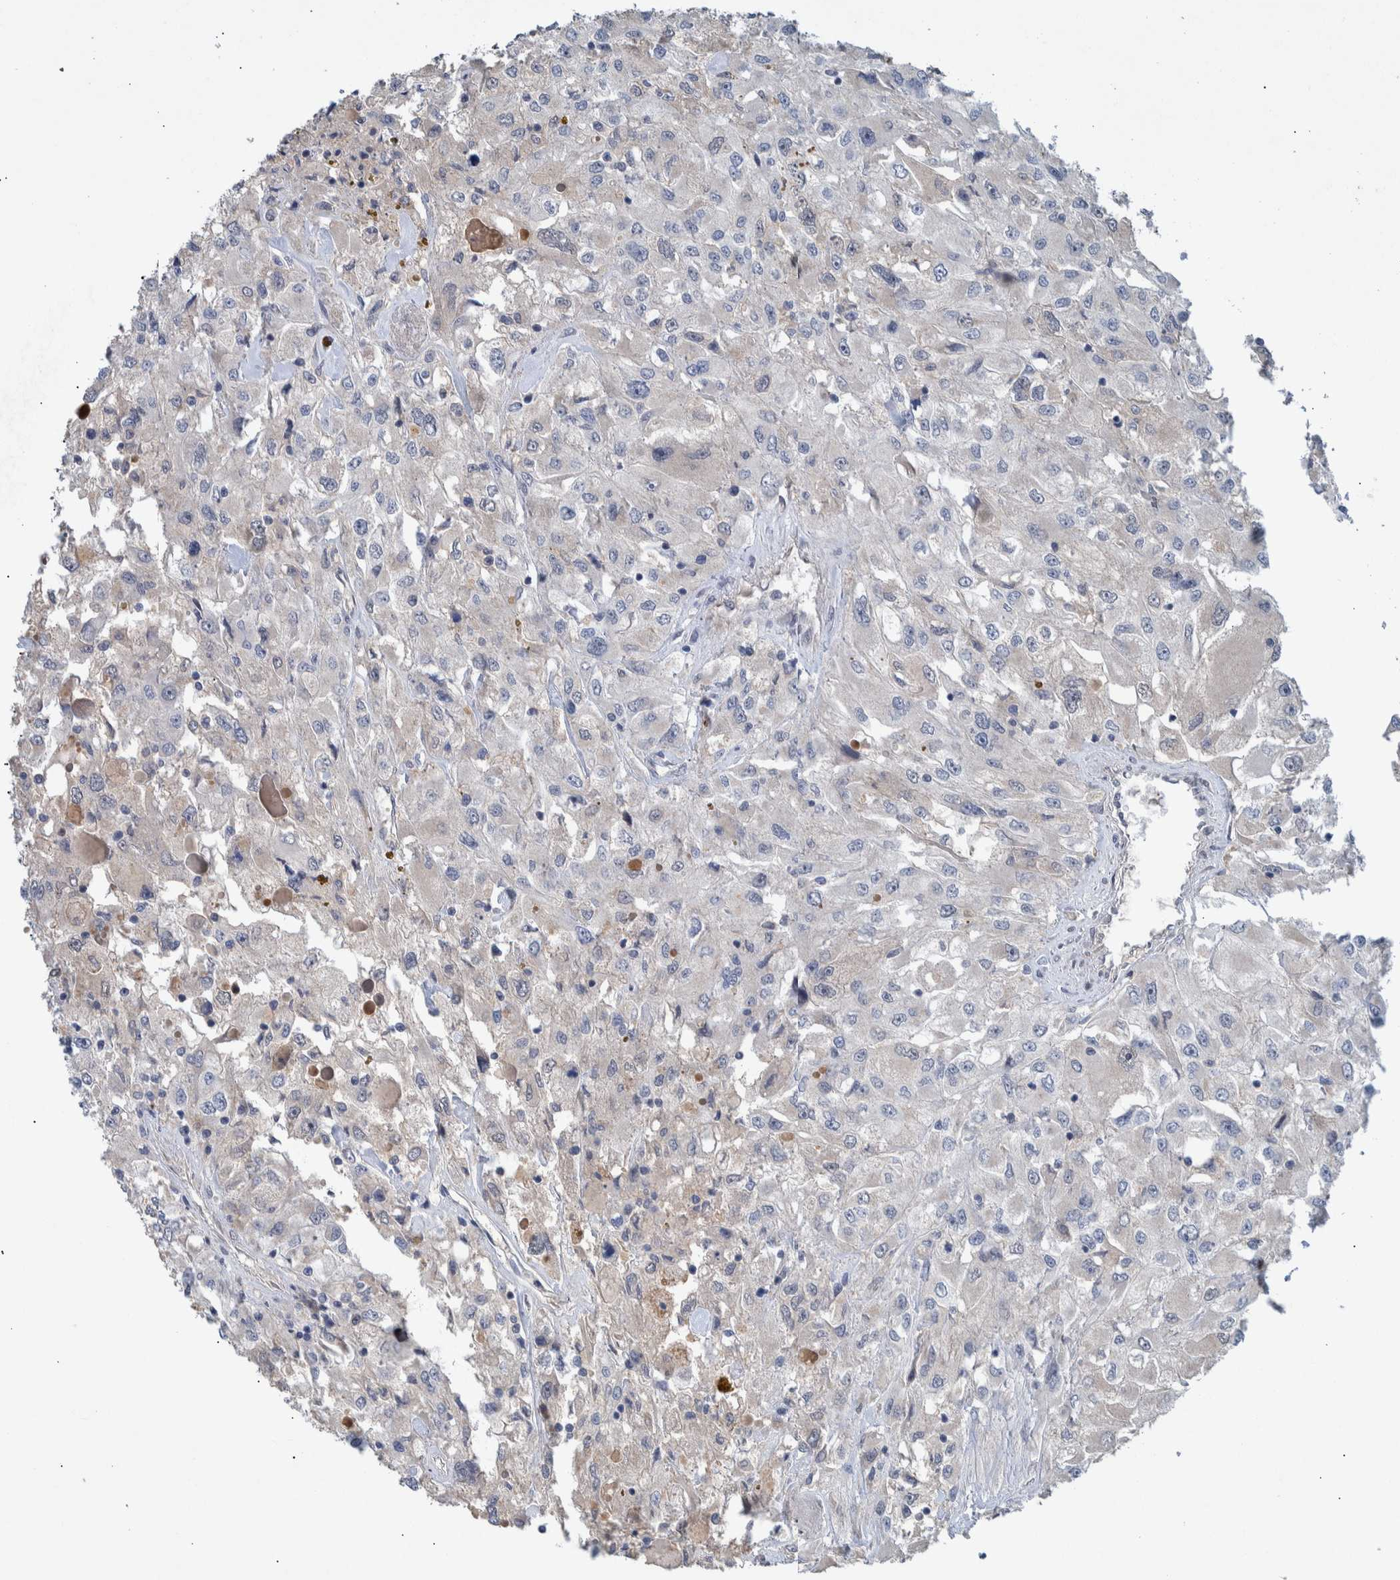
{"staining": {"intensity": "negative", "quantity": "none", "location": "none"}, "tissue": "renal cancer", "cell_type": "Tumor cells", "image_type": "cancer", "snomed": [{"axis": "morphology", "description": "Adenocarcinoma, NOS"}, {"axis": "topography", "description": "Kidney"}], "caption": "High power microscopy image of an immunohistochemistry (IHC) photomicrograph of renal cancer (adenocarcinoma), revealing no significant expression in tumor cells.", "gene": "ESRP1", "patient": {"sex": "female", "age": 52}}